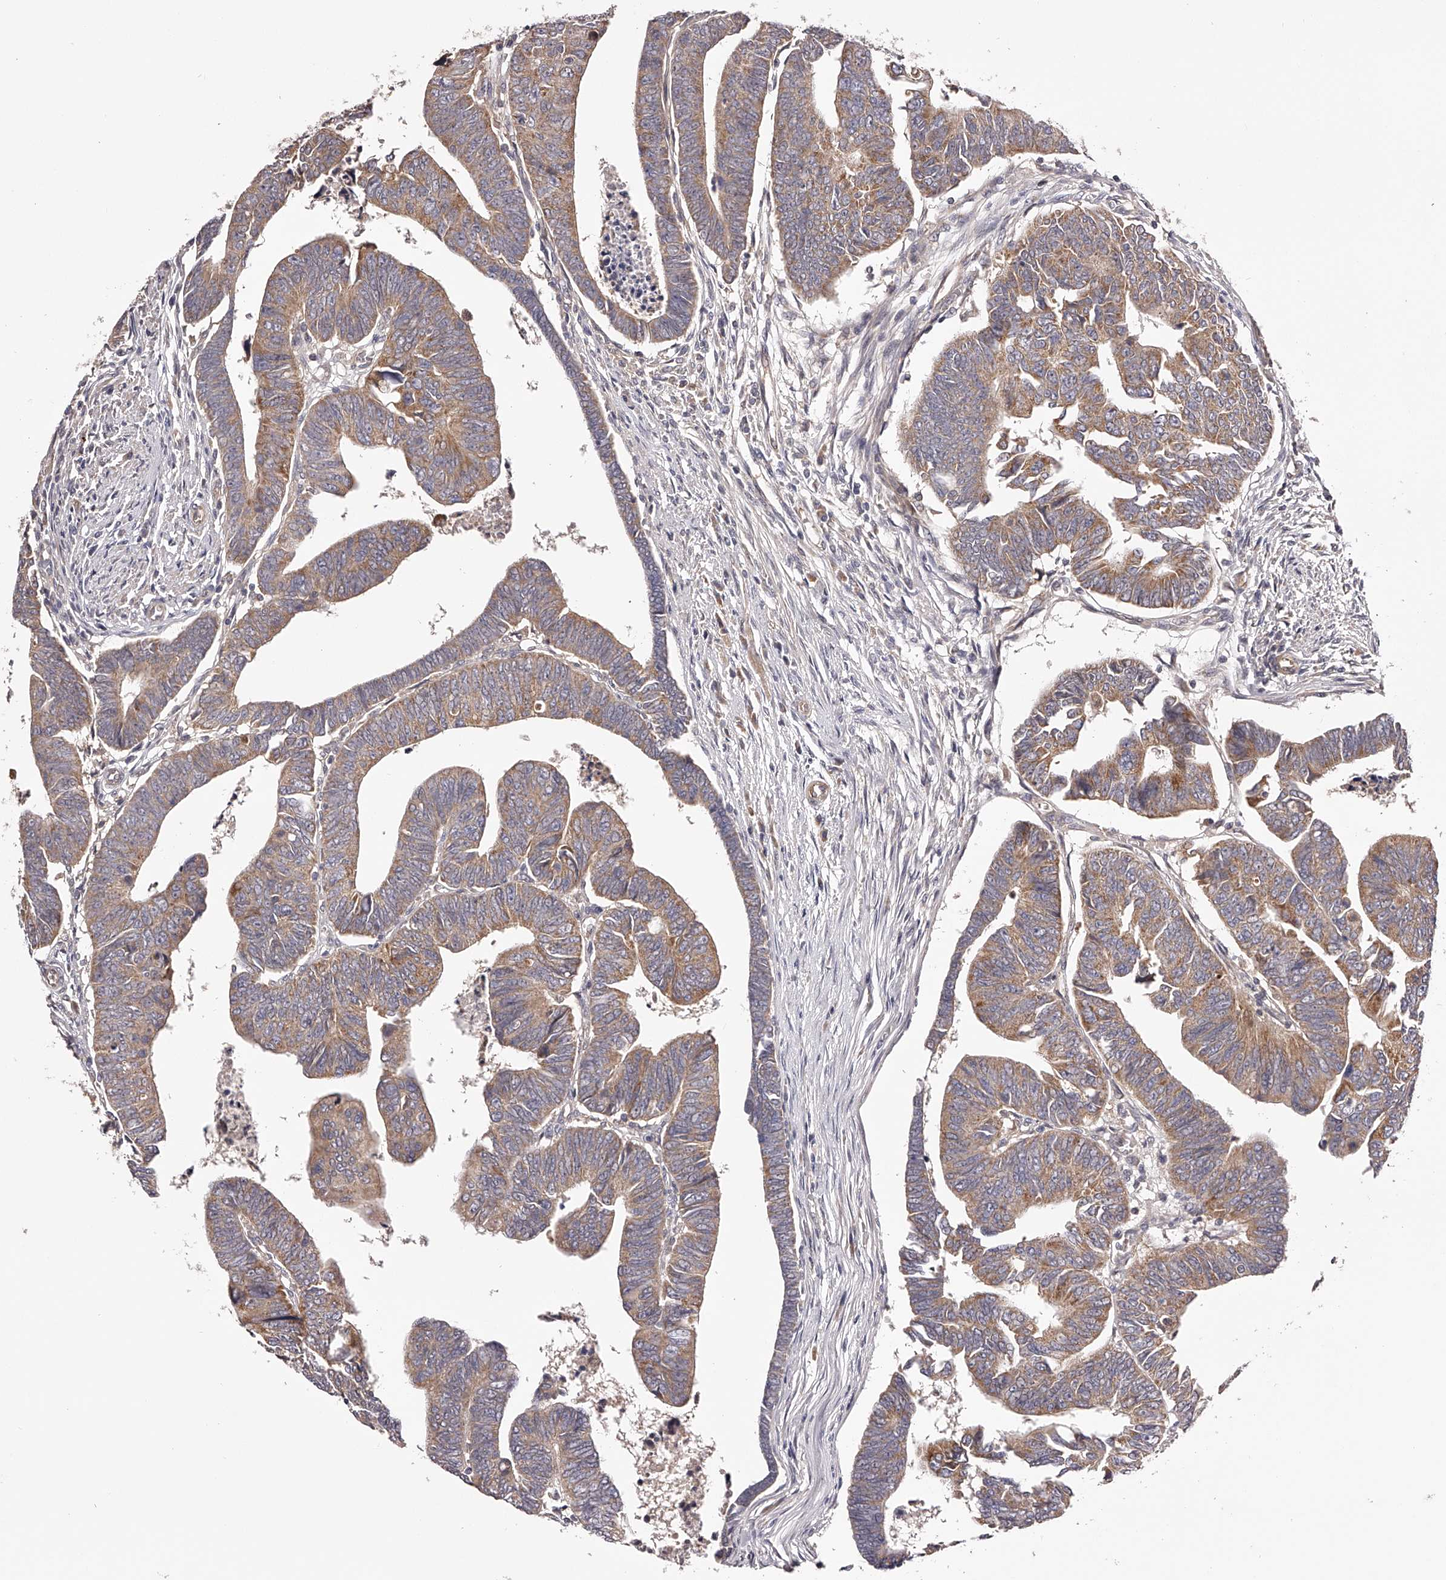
{"staining": {"intensity": "moderate", "quantity": ">75%", "location": "cytoplasmic/membranous"}, "tissue": "colorectal cancer", "cell_type": "Tumor cells", "image_type": "cancer", "snomed": [{"axis": "morphology", "description": "Adenocarcinoma, NOS"}, {"axis": "topography", "description": "Rectum"}], "caption": "Protein staining displays moderate cytoplasmic/membranous positivity in approximately >75% of tumor cells in colorectal cancer. The protein is stained brown, and the nuclei are stained in blue (DAB (3,3'-diaminobenzidine) IHC with brightfield microscopy, high magnification).", "gene": "ODF2L", "patient": {"sex": "female", "age": 65}}